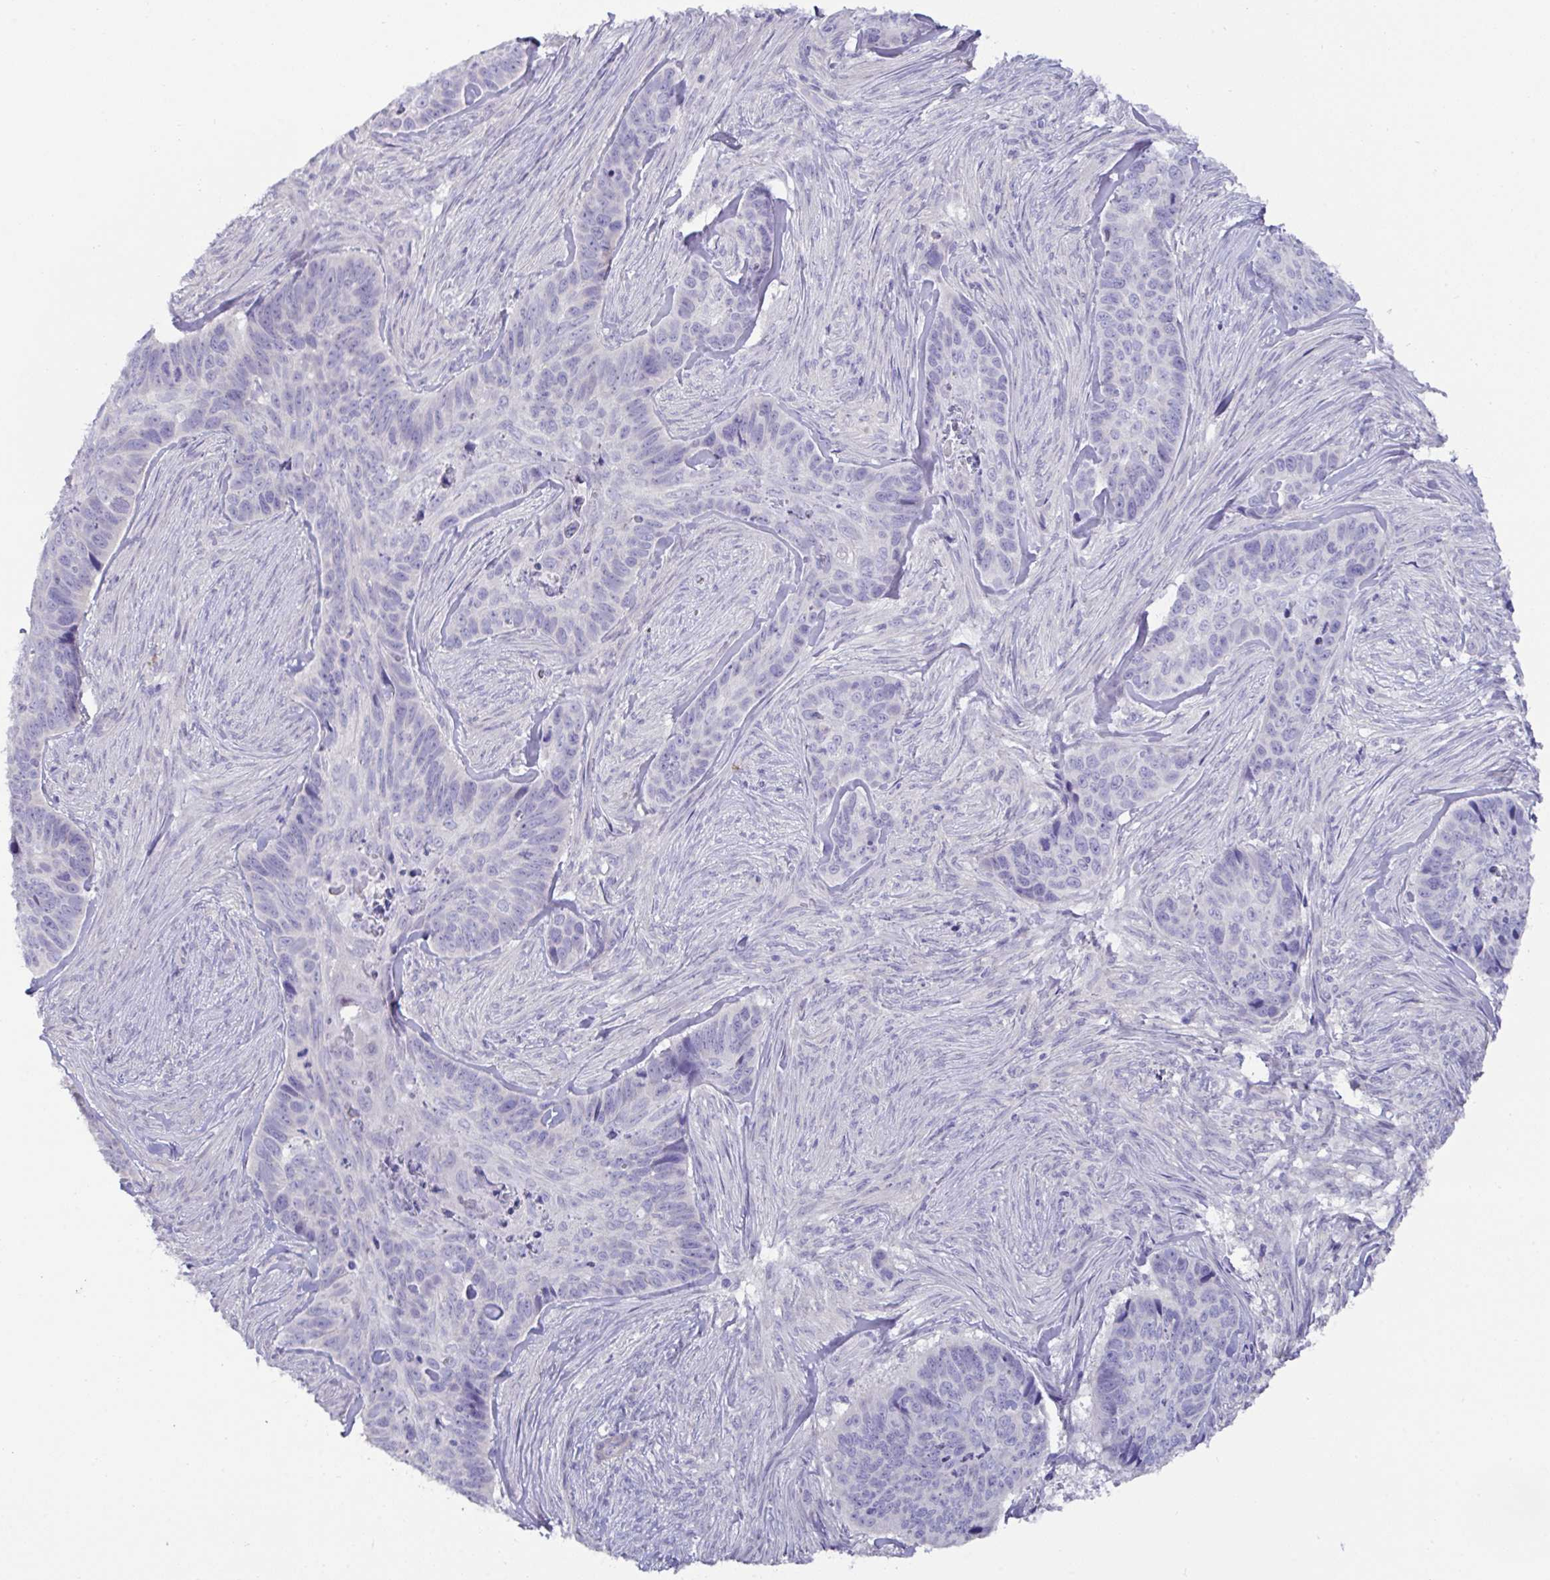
{"staining": {"intensity": "negative", "quantity": "none", "location": "none"}, "tissue": "skin cancer", "cell_type": "Tumor cells", "image_type": "cancer", "snomed": [{"axis": "morphology", "description": "Basal cell carcinoma"}, {"axis": "topography", "description": "Skin"}], "caption": "Immunohistochemistry (IHC) of human skin cancer (basal cell carcinoma) demonstrates no positivity in tumor cells.", "gene": "MED11", "patient": {"sex": "female", "age": 82}}